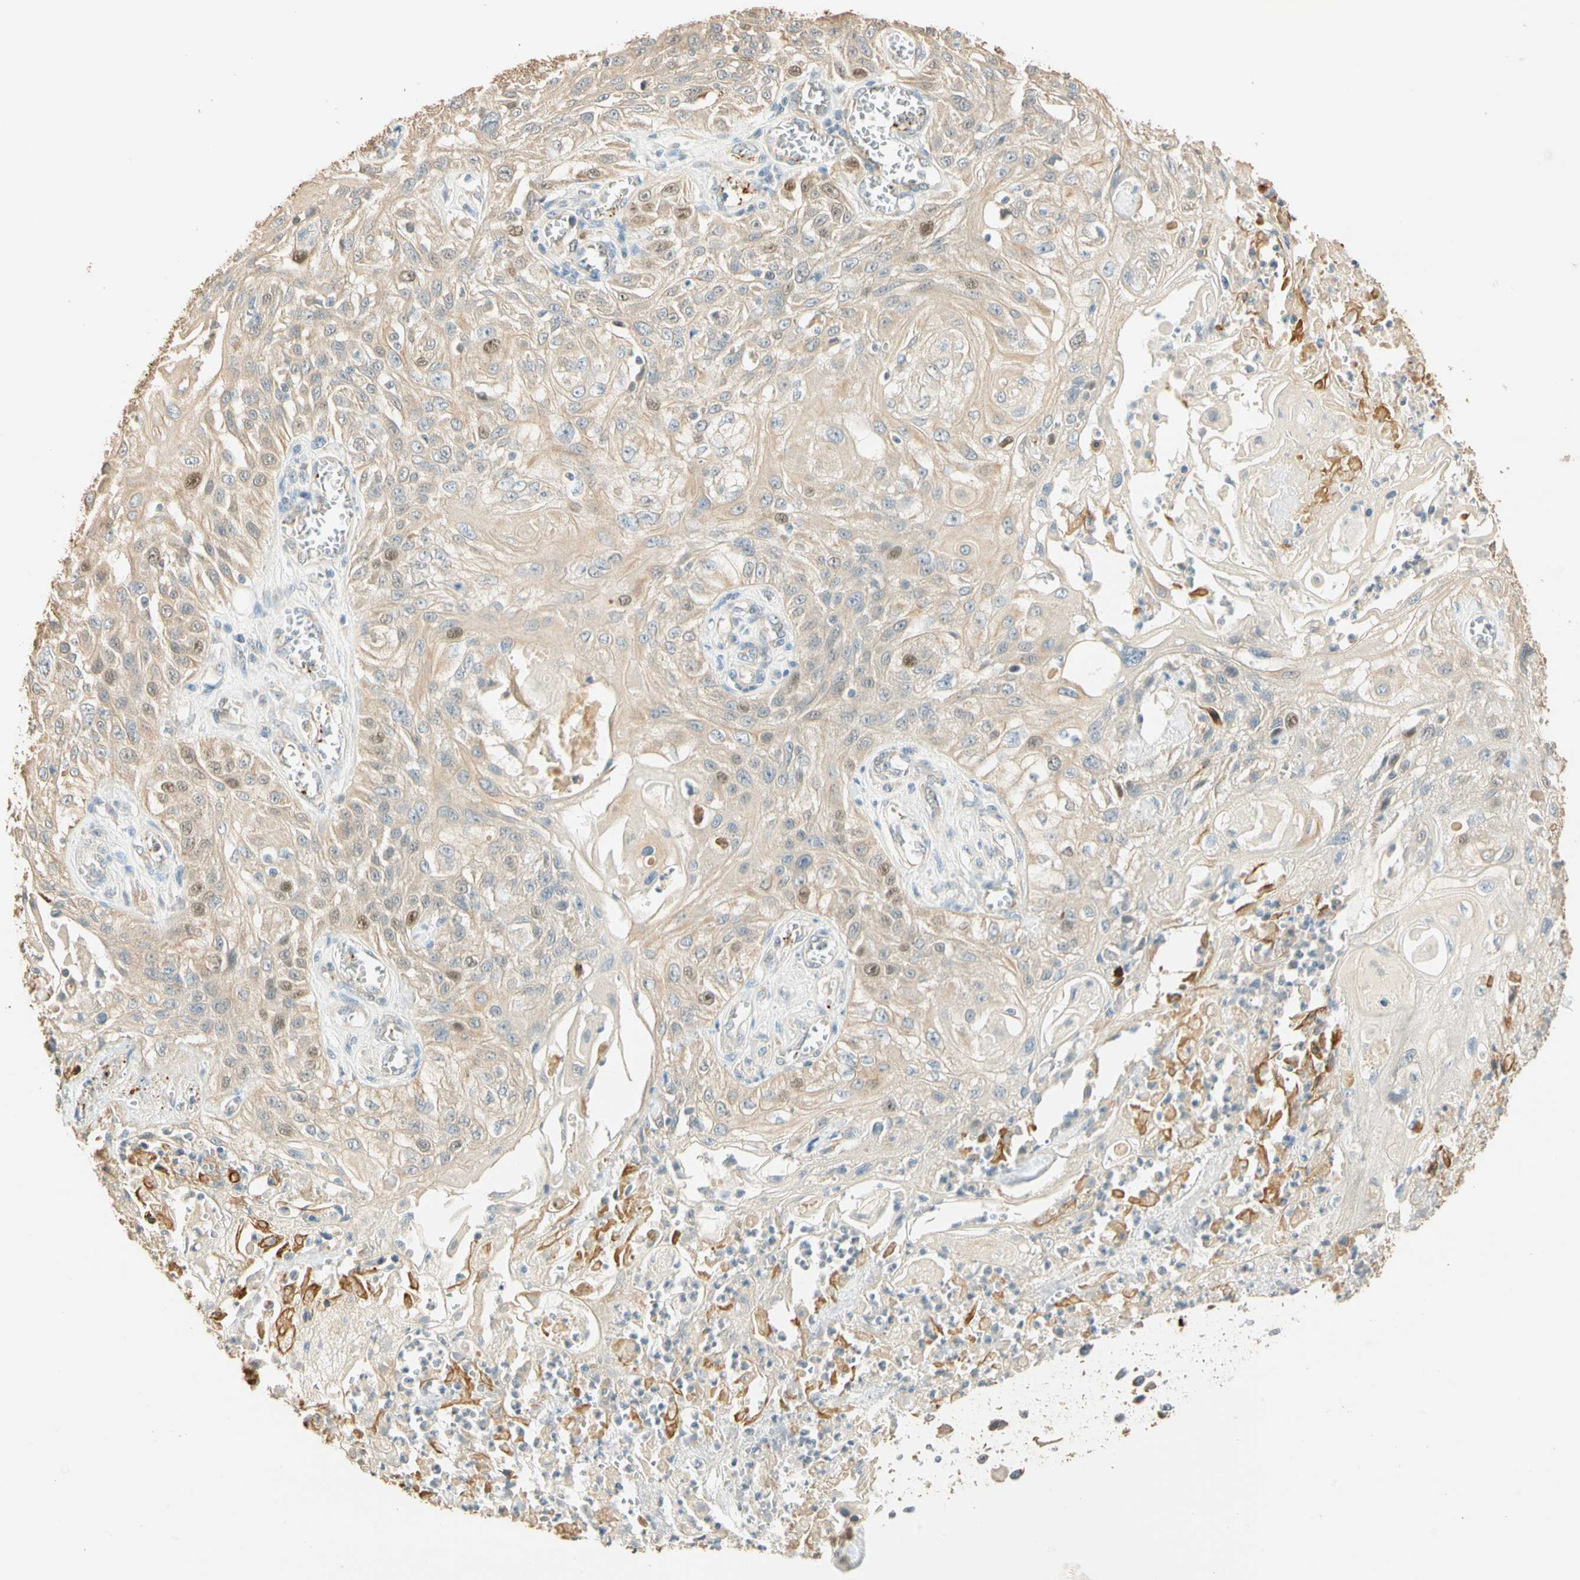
{"staining": {"intensity": "weak", "quantity": "25%-75%", "location": "cytoplasmic/membranous,nuclear"}, "tissue": "skin cancer", "cell_type": "Tumor cells", "image_type": "cancer", "snomed": [{"axis": "morphology", "description": "Squamous cell carcinoma, NOS"}, {"axis": "morphology", "description": "Squamous cell carcinoma, metastatic, NOS"}, {"axis": "topography", "description": "Skin"}, {"axis": "topography", "description": "Lymph node"}], "caption": "This image shows IHC staining of human skin cancer (metastatic squamous cell carcinoma), with low weak cytoplasmic/membranous and nuclear positivity in approximately 25%-75% of tumor cells.", "gene": "RAD18", "patient": {"sex": "male", "age": 75}}